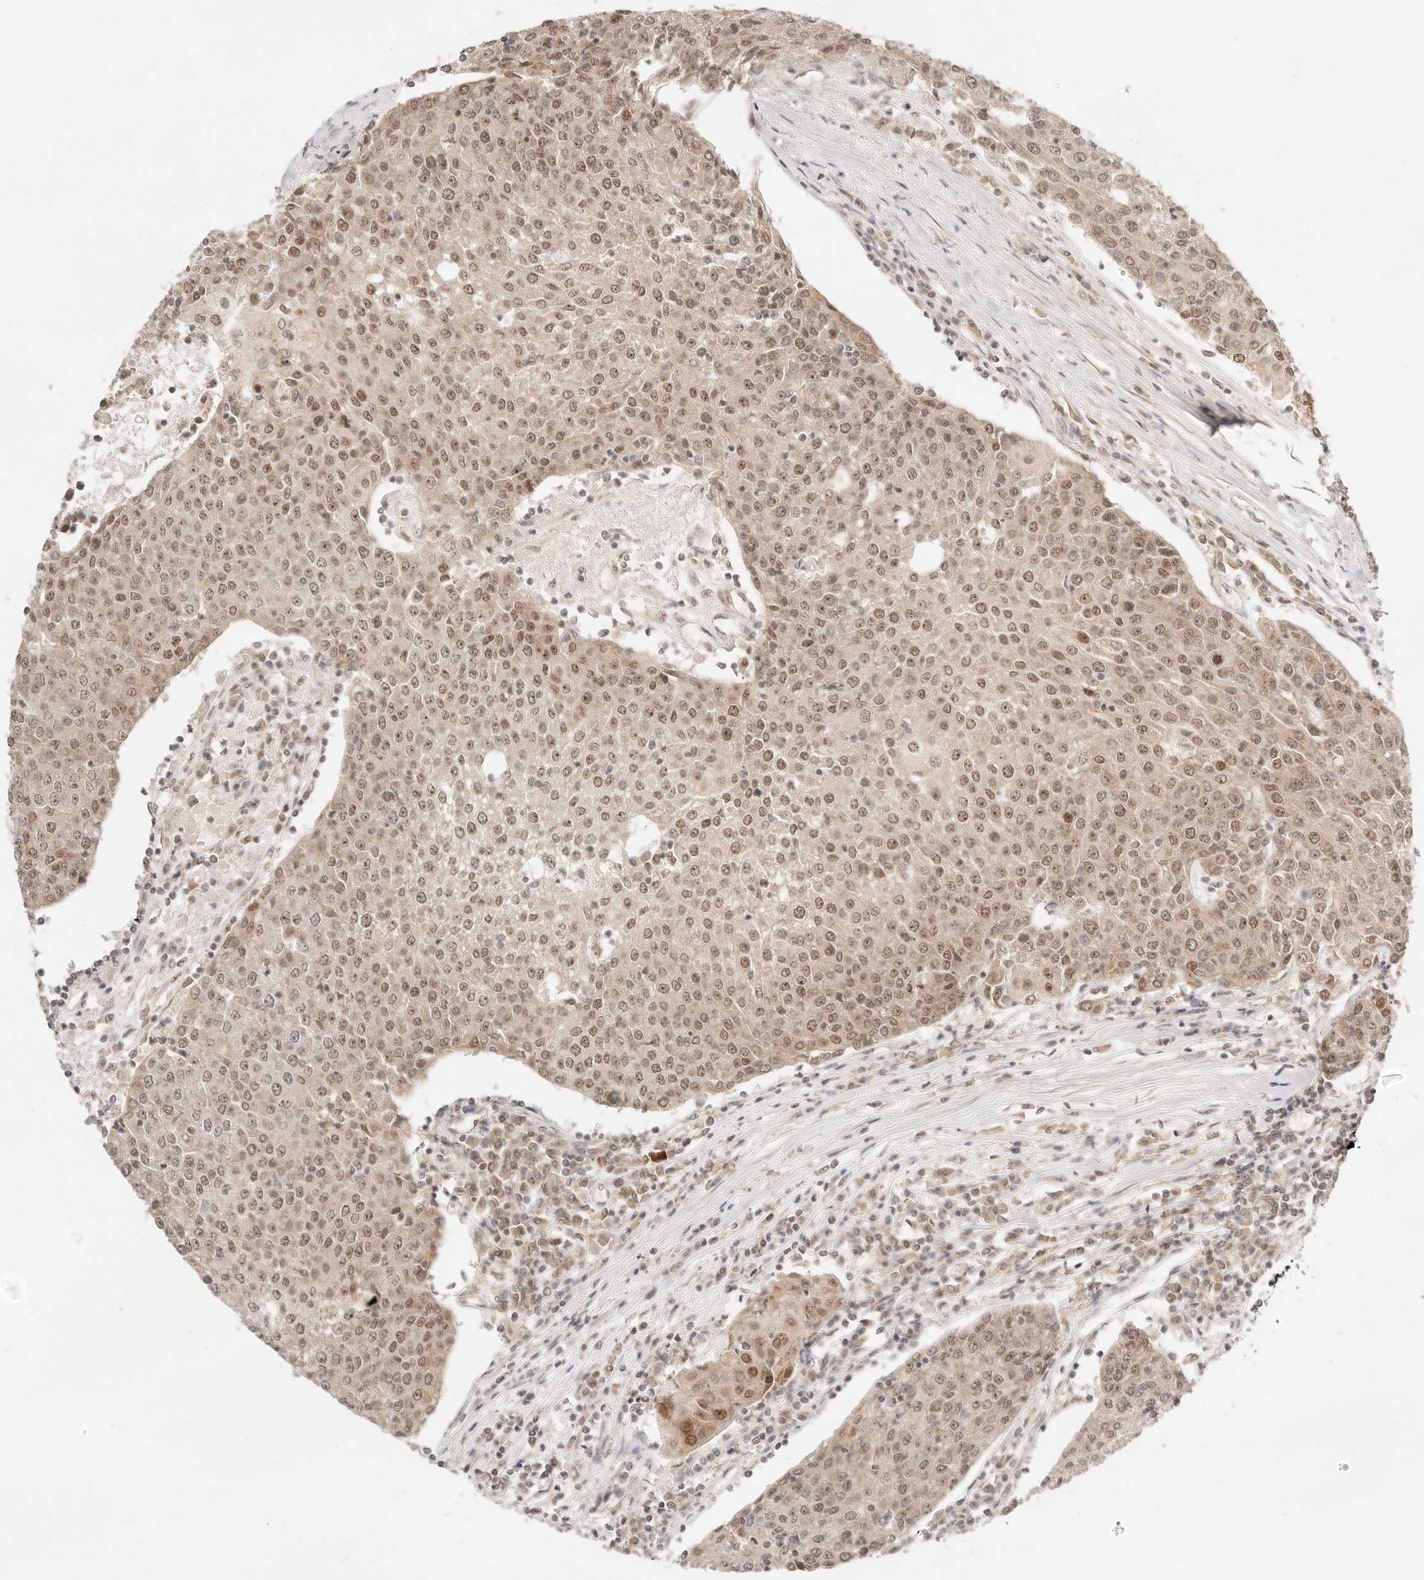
{"staining": {"intensity": "moderate", "quantity": ">75%", "location": "nuclear"}, "tissue": "urothelial cancer", "cell_type": "Tumor cells", "image_type": "cancer", "snomed": [{"axis": "morphology", "description": "Urothelial carcinoma, High grade"}, {"axis": "topography", "description": "Urinary bladder"}], "caption": "Immunohistochemical staining of urothelial cancer displays medium levels of moderate nuclear staining in approximately >75% of tumor cells.", "gene": "GTF2E2", "patient": {"sex": "female", "age": 85}}